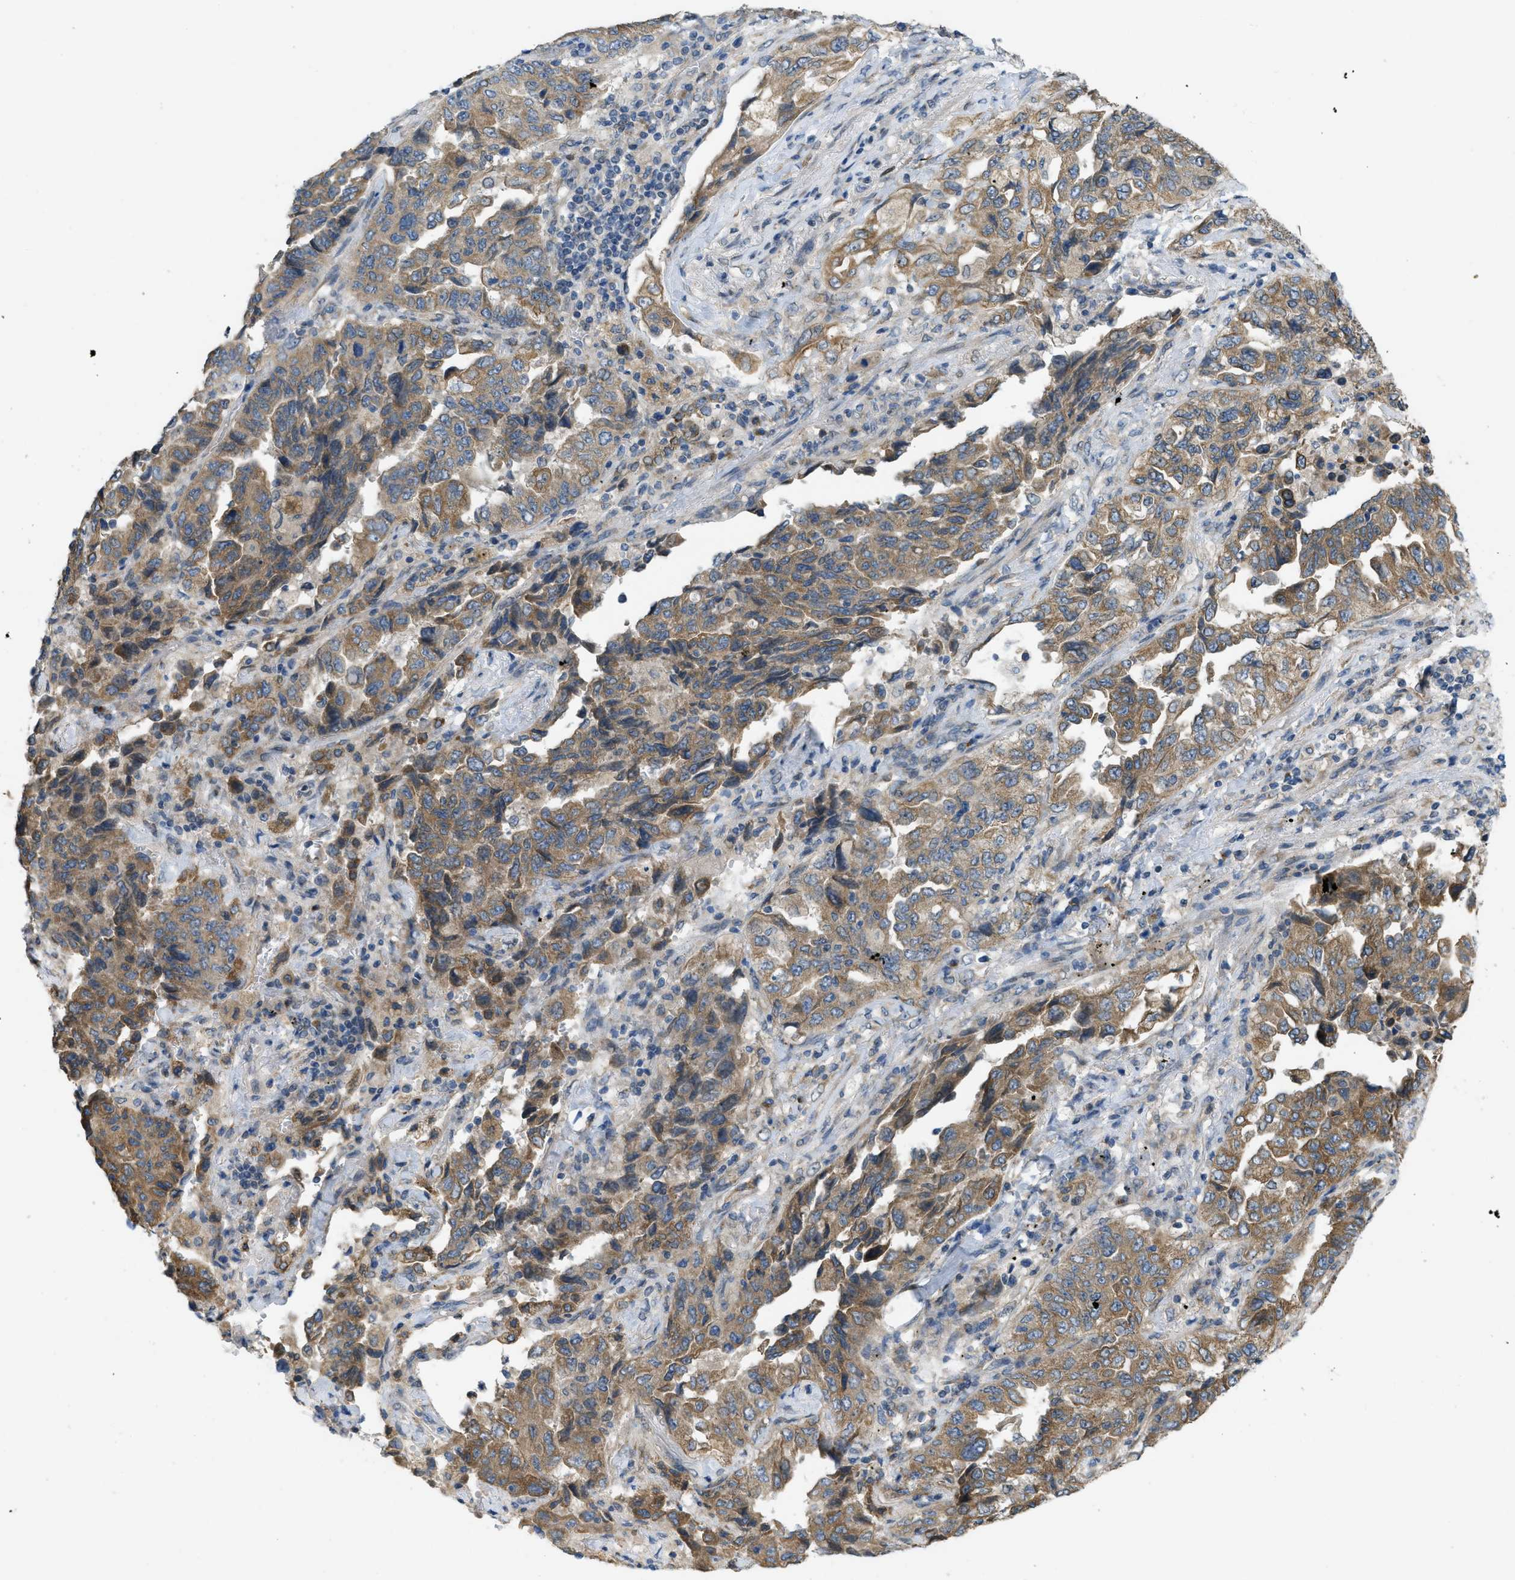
{"staining": {"intensity": "moderate", "quantity": ">75%", "location": "cytoplasmic/membranous"}, "tissue": "lung cancer", "cell_type": "Tumor cells", "image_type": "cancer", "snomed": [{"axis": "morphology", "description": "Adenocarcinoma, NOS"}, {"axis": "topography", "description": "Lung"}], "caption": "IHC staining of lung adenocarcinoma, which demonstrates medium levels of moderate cytoplasmic/membranous expression in approximately >75% of tumor cells indicating moderate cytoplasmic/membranous protein staining. The staining was performed using DAB (3,3'-diaminobenzidine) (brown) for protein detection and nuclei were counterstained in hematoxylin (blue).", "gene": "IFNLR1", "patient": {"sex": "female", "age": 51}}